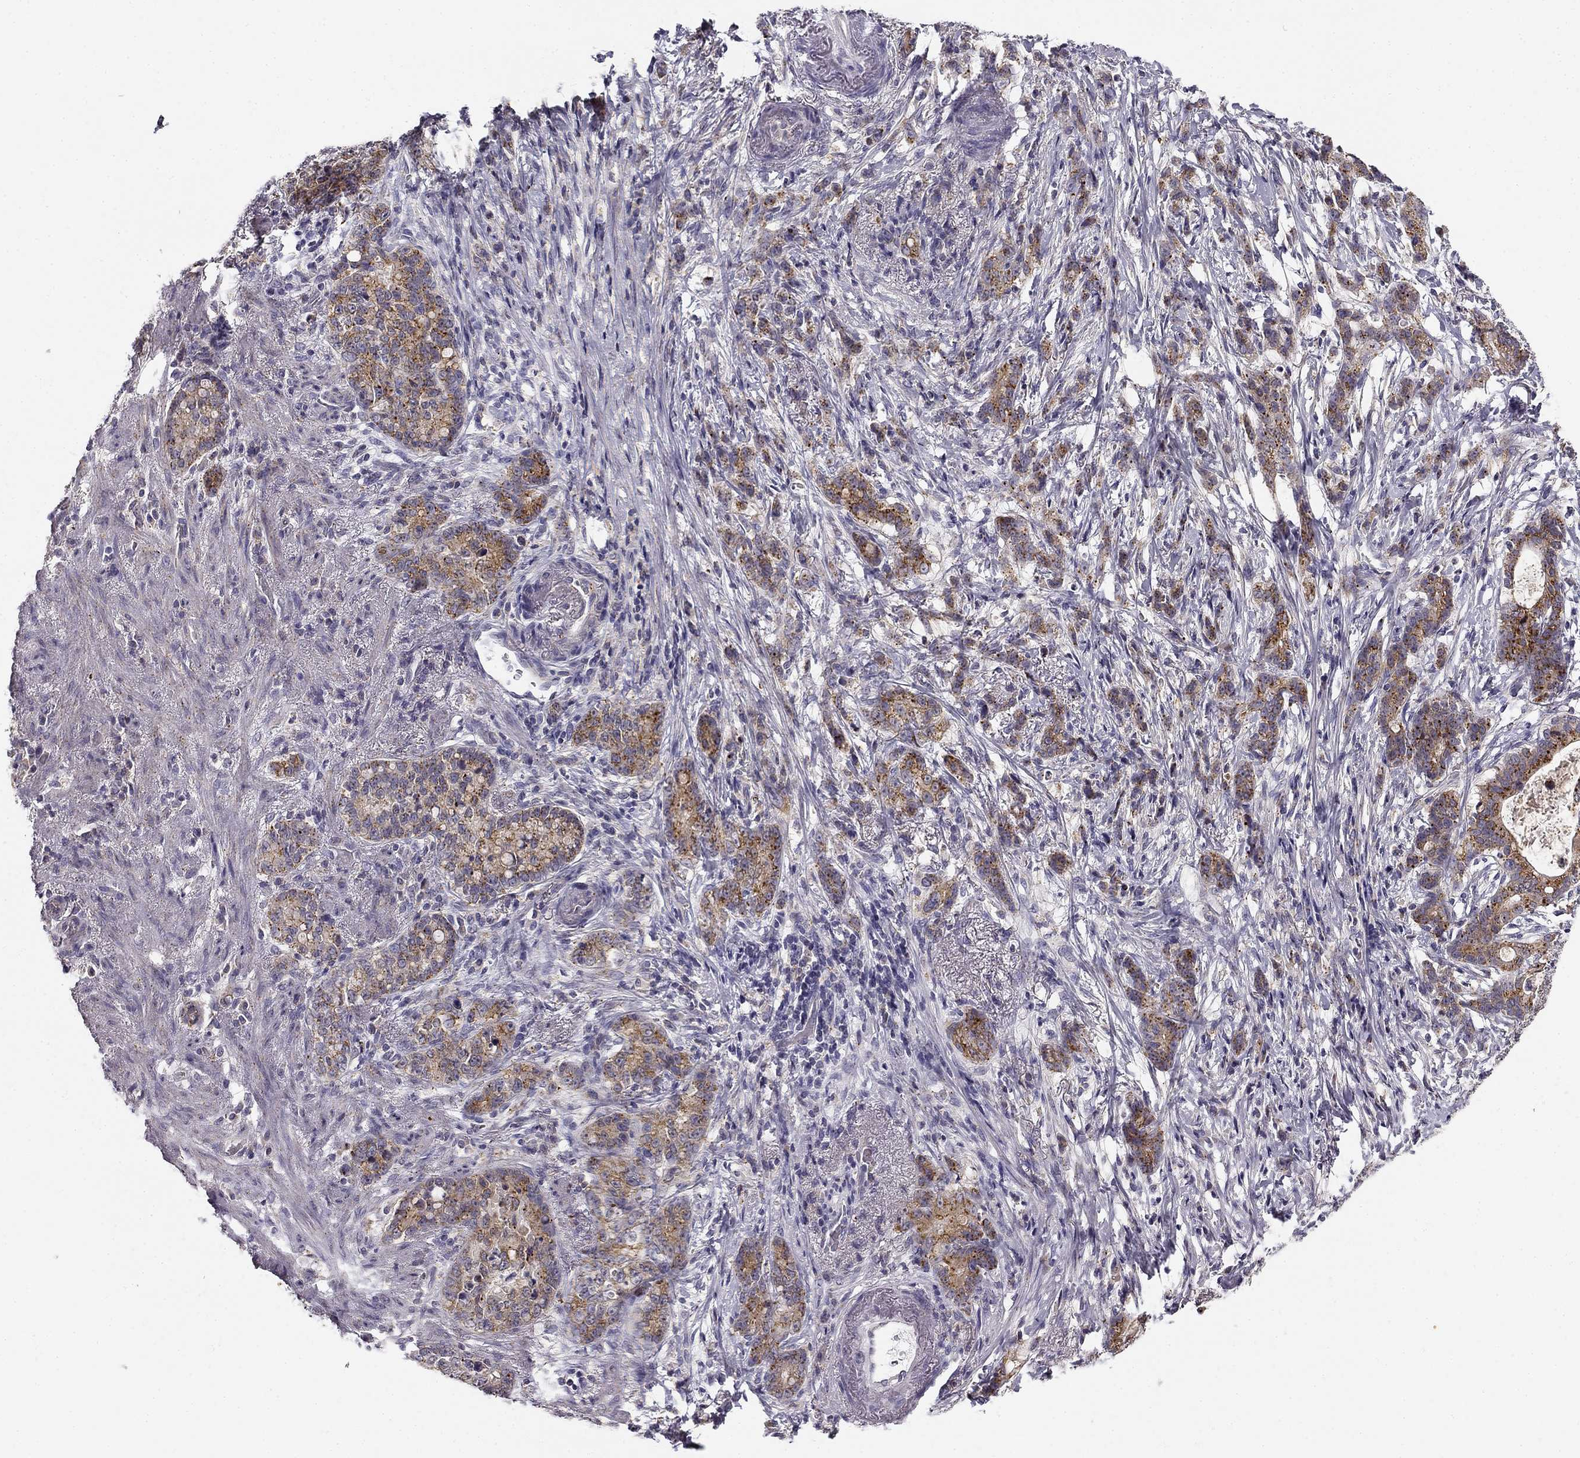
{"staining": {"intensity": "moderate", "quantity": ">75%", "location": "cytoplasmic/membranous"}, "tissue": "stomach cancer", "cell_type": "Tumor cells", "image_type": "cancer", "snomed": [{"axis": "morphology", "description": "Adenocarcinoma, NOS"}, {"axis": "topography", "description": "Stomach, lower"}], "caption": "The micrograph displays staining of adenocarcinoma (stomach), revealing moderate cytoplasmic/membranous protein expression (brown color) within tumor cells. (IHC, brightfield microscopy, high magnification).", "gene": "CNR1", "patient": {"sex": "male", "age": 88}}